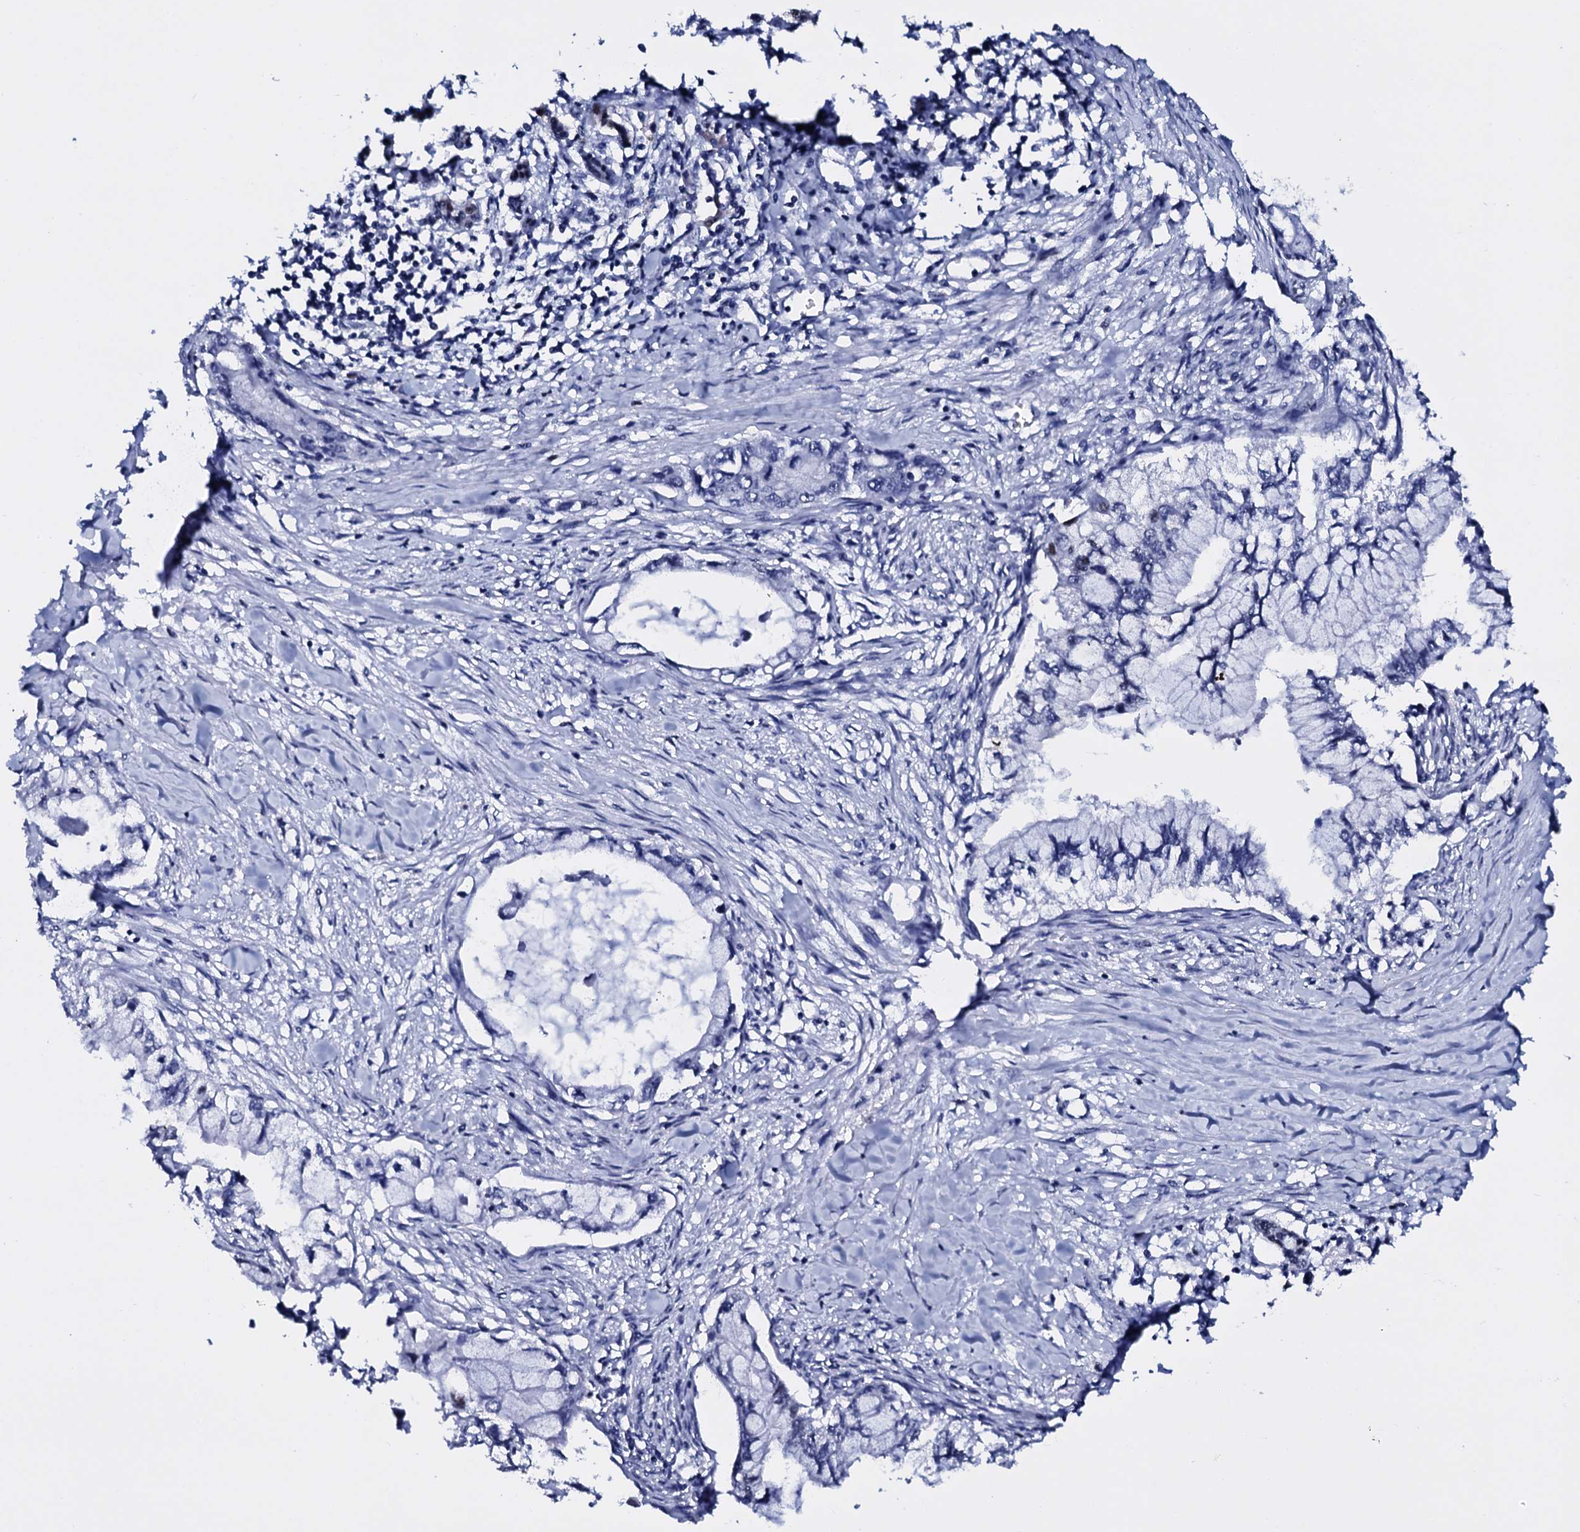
{"staining": {"intensity": "negative", "quantity": "none", "location": "none"}, "tissue": "pancreatic cancer", "cell_type": "Tumor cells", "image_type": "cancer", "snomed": [{"axis": "morphology", "description": "Adenocarcinoma, NOS"}, {"axis": "topography", "description": "Pancreas"}], "caption": "Histopathology image shows no protein expression in tumor cells of pancreatic adenocarcinoma tissue.", "gene": "NPM2", "patient": {"sex": "male", "age": 48}}